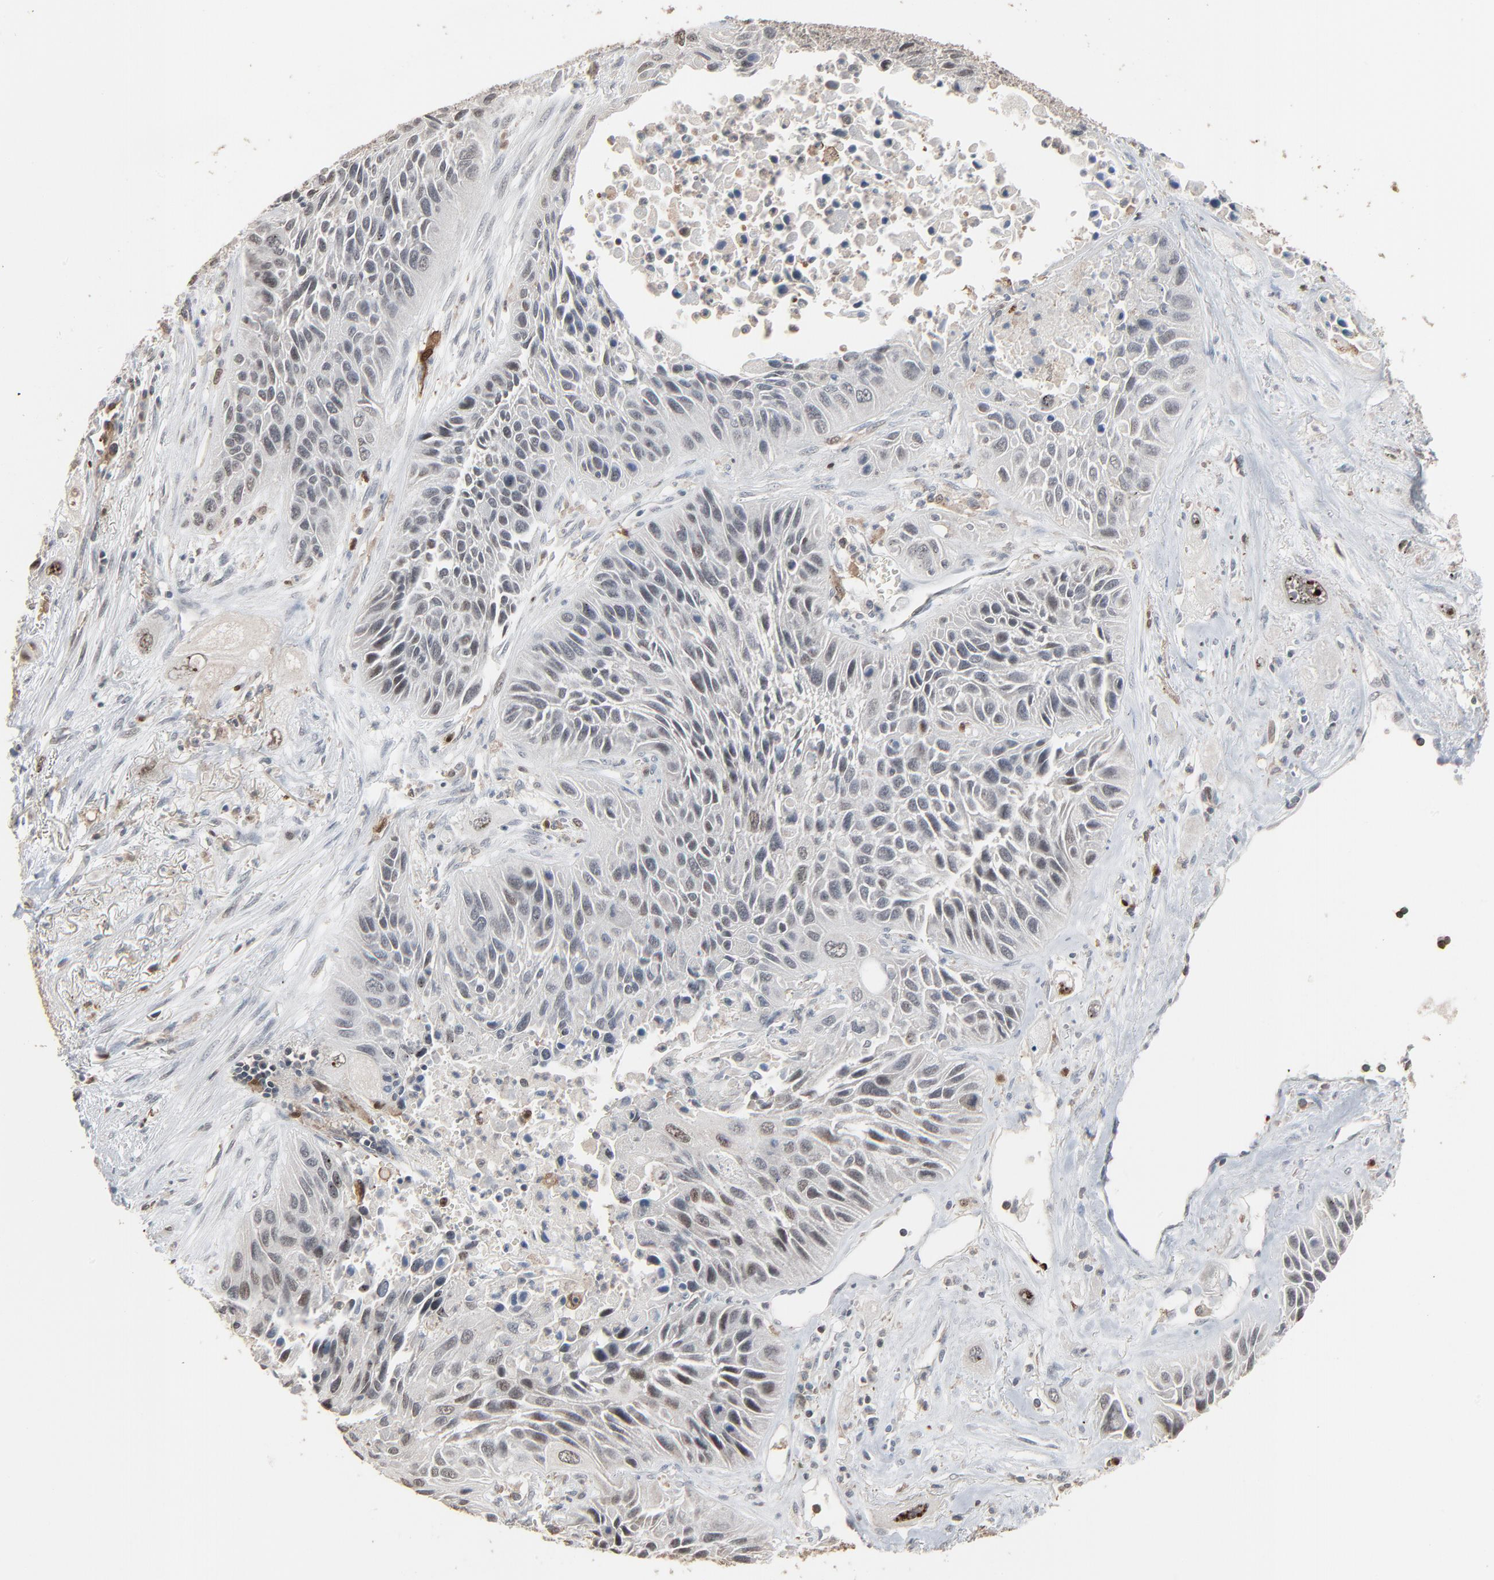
{"staining": {"intensity": "strong", "quantity": "<25%", "location": "nuclear"}, "tissue": "lung cancer", "cell_type": "Tumor cells", "image_type": "cancer", "snomed": [{"axis": "morphology", "description": "Squamous cell carcinoma, NOS"}, {"axis": "topography", "description": "Lung"}], "caption": "Brown immunohistochemical staining in human lung cancer displays strong nuclear expression in about <25% of tumor cells.", "gene": "DOCK8", "patient": {"sex": "female", "age": 76}}